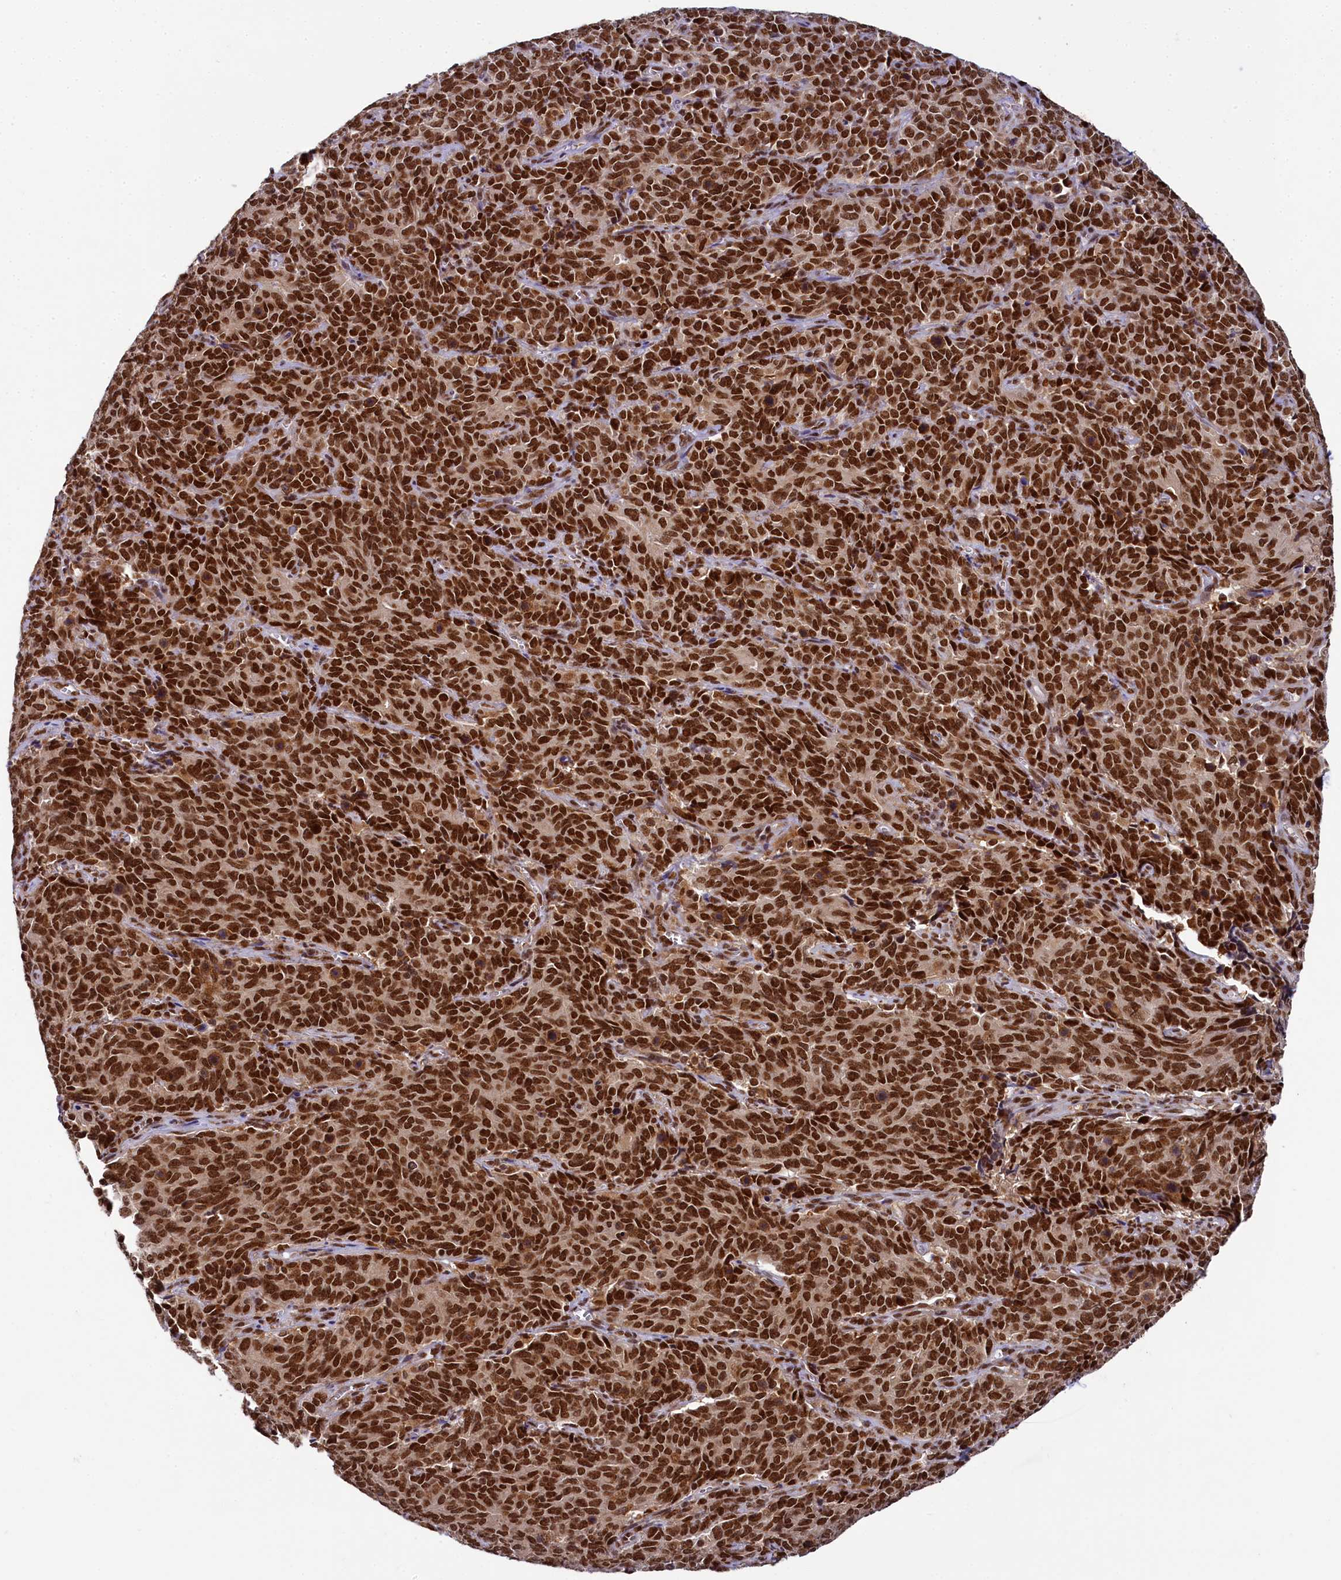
{"staining": {"intensity": "strong", "quantity": ">75%", "location": "nuclear"}, "tissue": "cervical cancer", "cell_type": "Tumor cells", "image_type": "cancer", "snomed": [{"axis": "morphology", "description": "Squamous cell carcinoma, NOS"}, {"axis": "topography", "description": "Cervix"}], "caption": "Strong nuclear protein staining is present in approximately >75% of tumor cells in cervical squamous cell carcinoma.", "gene": "PPHLN1", "patient": {"sex": "female", "age": 60}}